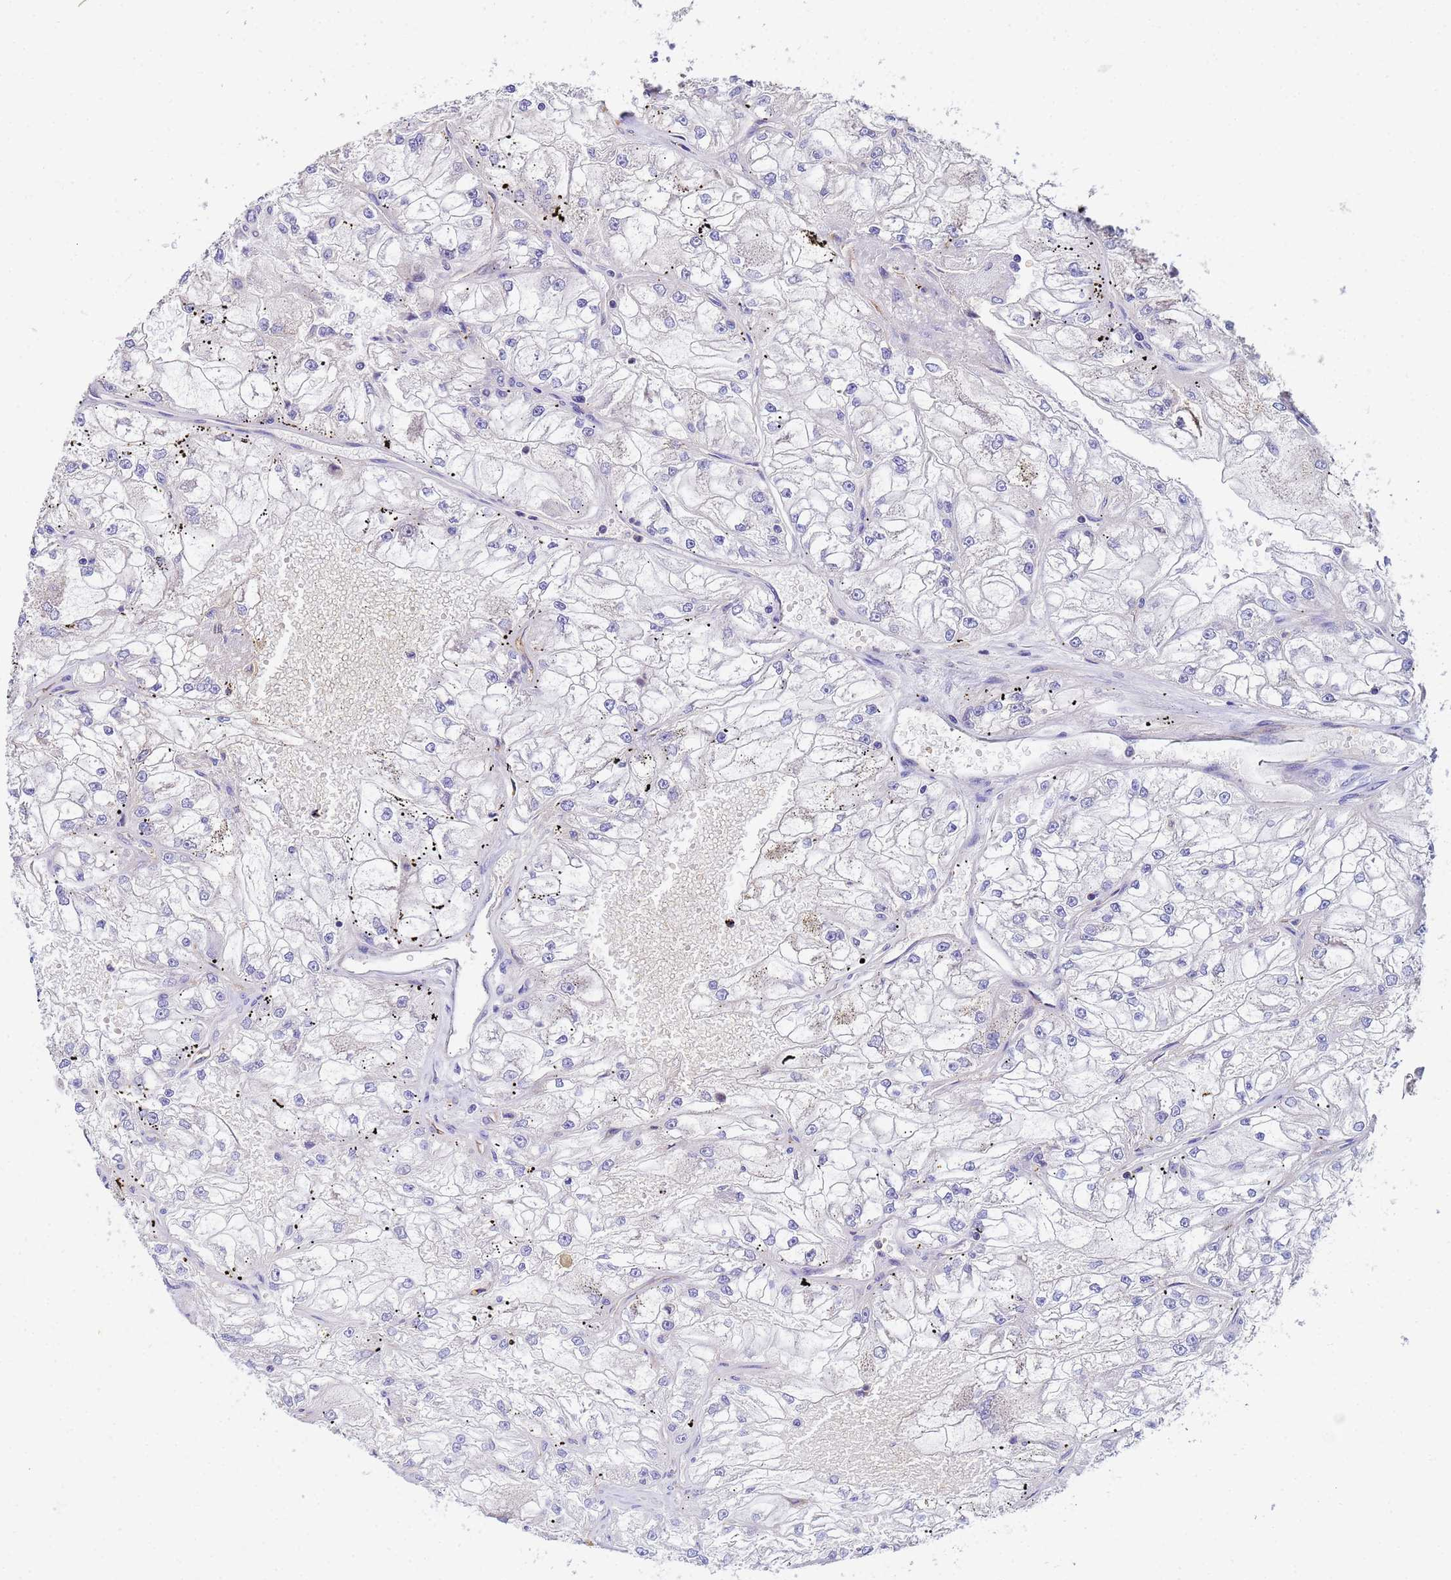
{"staining": {"intensity": "negative", "quantity": "none", "location": "none"}, "tissue": "renal cancer", "cell_type": "Tumor cells", "image_type": "cancer", "snomed": [{"axis": "morphology", "description": "Adenocarcinoma, NOS"}, {"axis": "topography", "description": "Kidney"}], "caption": "This is an immunohistochemistry photomicrograph of renal cancer (adenocarcinoma). There is no positivity in tumor cells.", "gene": "CDC34", "patient": {"sex": "female", "age": 72}}